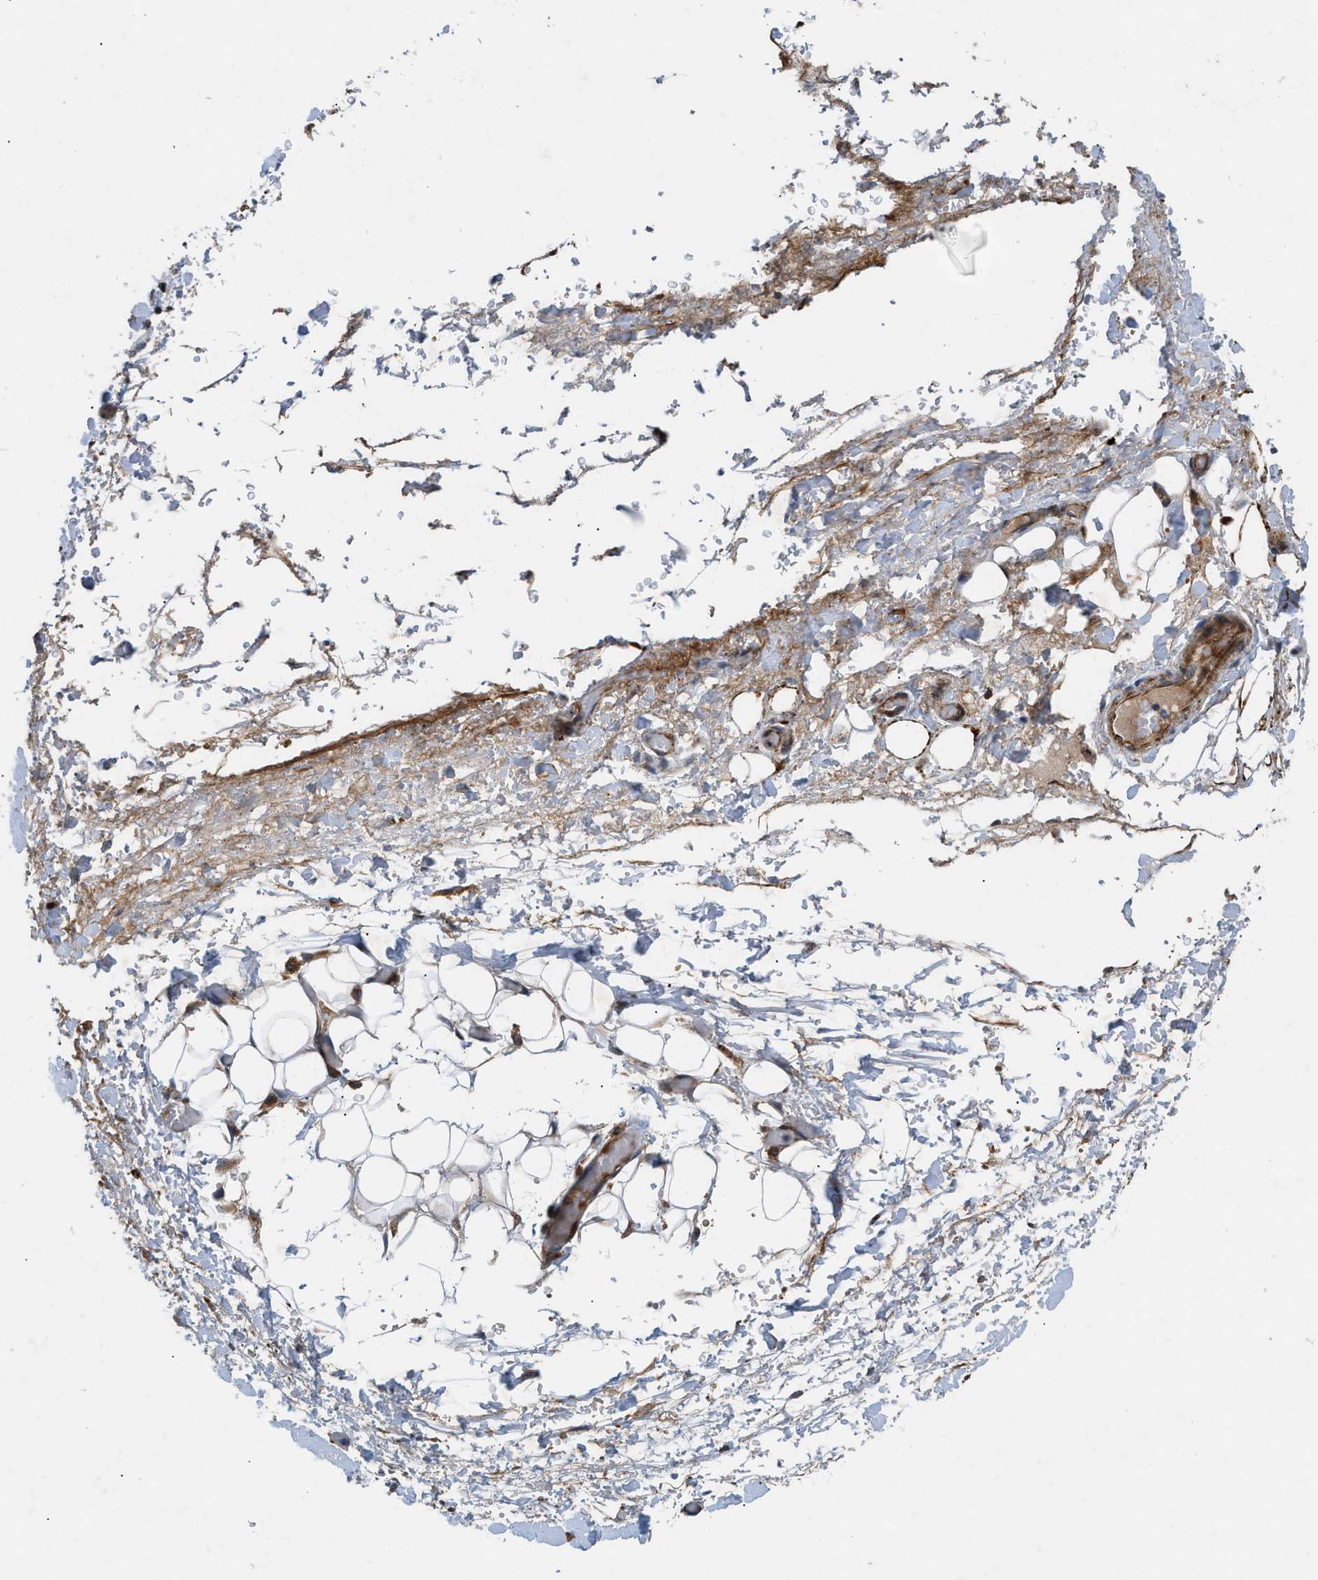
{"staining": {"intensity": "weak", "quantity": ">75%", "location": "cytoplasmic/membranous"}, "tissue": "adipose tissue", "cell_type": "Adipocytes", "image_type": "normal", "snomed": [{"axis": "morphology", "description": "Normal tissue, NOS"}, {"axis": "morphology", "description": "Adenocarcinoma, NOS"}, {"axis": "topography", "description": "Esophagus"}], "caption": "Approximately >75% of adipocytes in benign adipose tissue demonstrate weak cytoplasmic/membranous protein expression as visualized by brown immunohistochemical staining.", "gene": "AP3M2", "patient": {"sex": "male", "age": 62}}